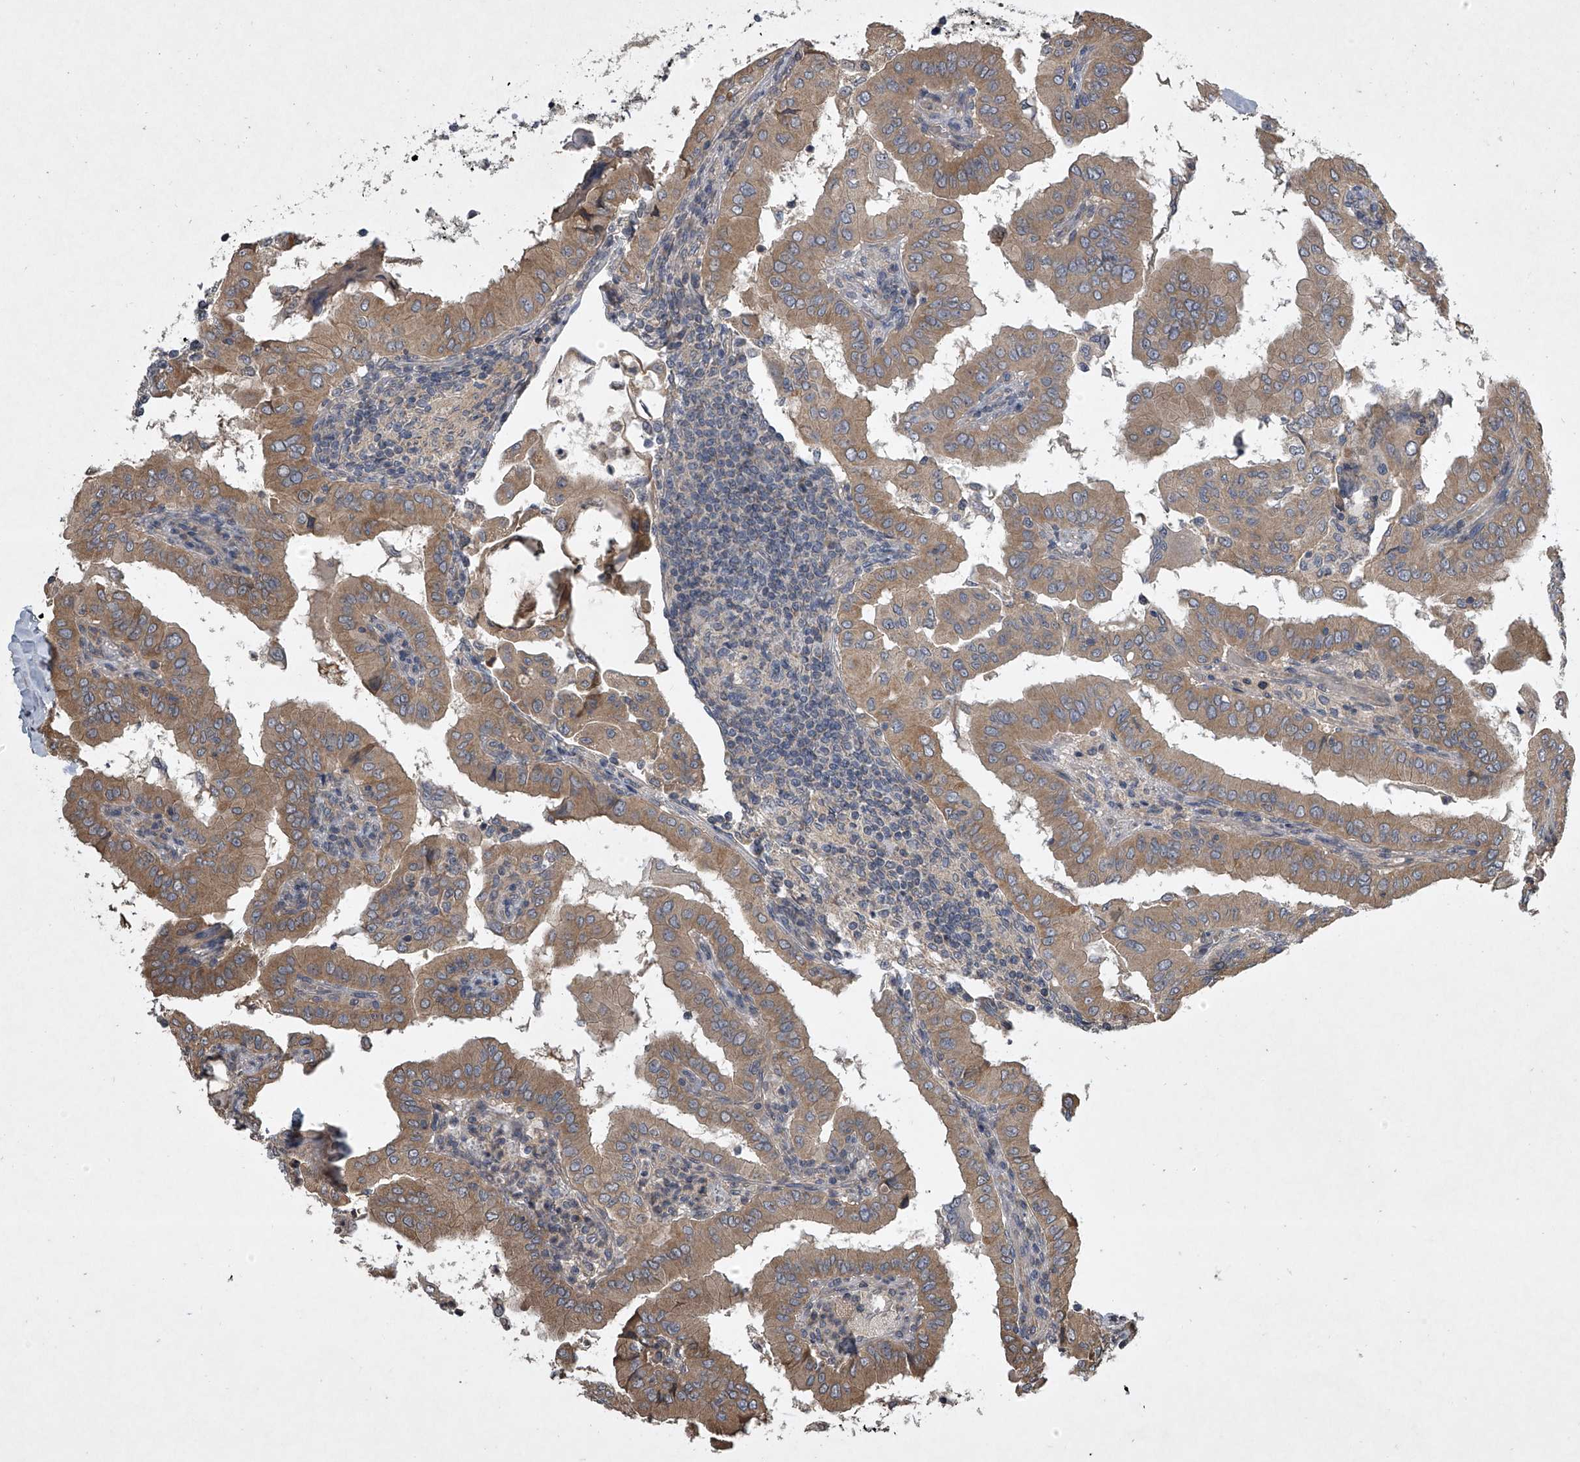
{"staining": {"intensity": "moderate", "quantity": ">75%", "location": "cytoplasmic/membranous"}, "tissue": "thyroid cancer", "cell_type": "Tumor cells", "image_type": "cancer", "snomed": [{"axis": "morphology", "description": "Papillary adenocarcinoma, NOS"}, {"axis": "topography", "description": "Thyroid gland"}], "caption": "Moderate cytoplasmic/membranous expression for a protein is seen in about >75% of tumor cells of thyroid cancer using immunohistochemistry.", "gene": "NFS1", "patient": {"sex": "male", "age": 33}}